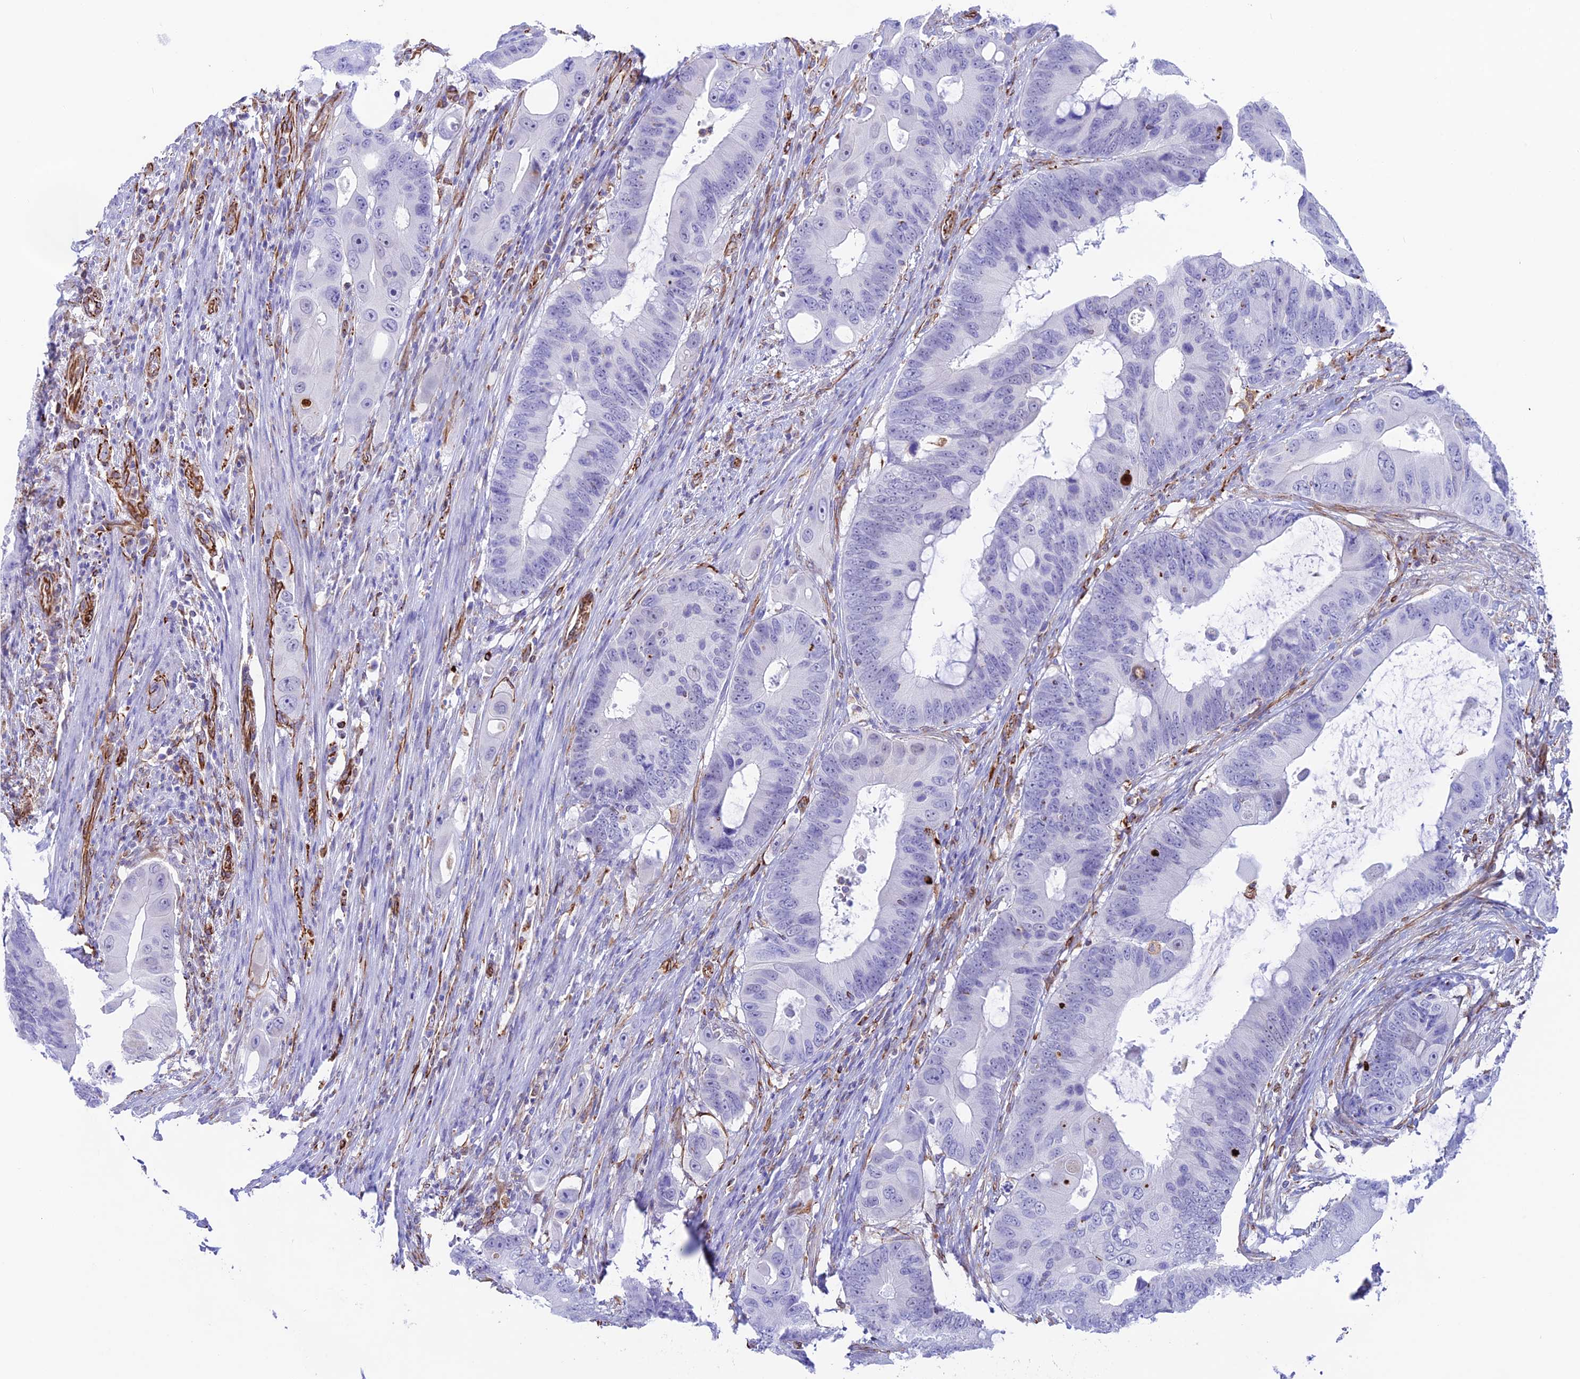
{"staining": {"intensity": "negative", "quantity": "none", "location": "none"}, "tissue": "colorectal cancer", "cell_type": "Tumor cells", "image_type": "cancer", "snomed": [{"axis": "morphology", "description": "Adenocarcinoma, NOS"}, {"axis": "topography", "description": "Colon"}], "caption": "IHC of colorectal cancer shows no staining in tumor cells.", "gene": "ZNF652", "patient": {"sex": "male", "age": 71}}